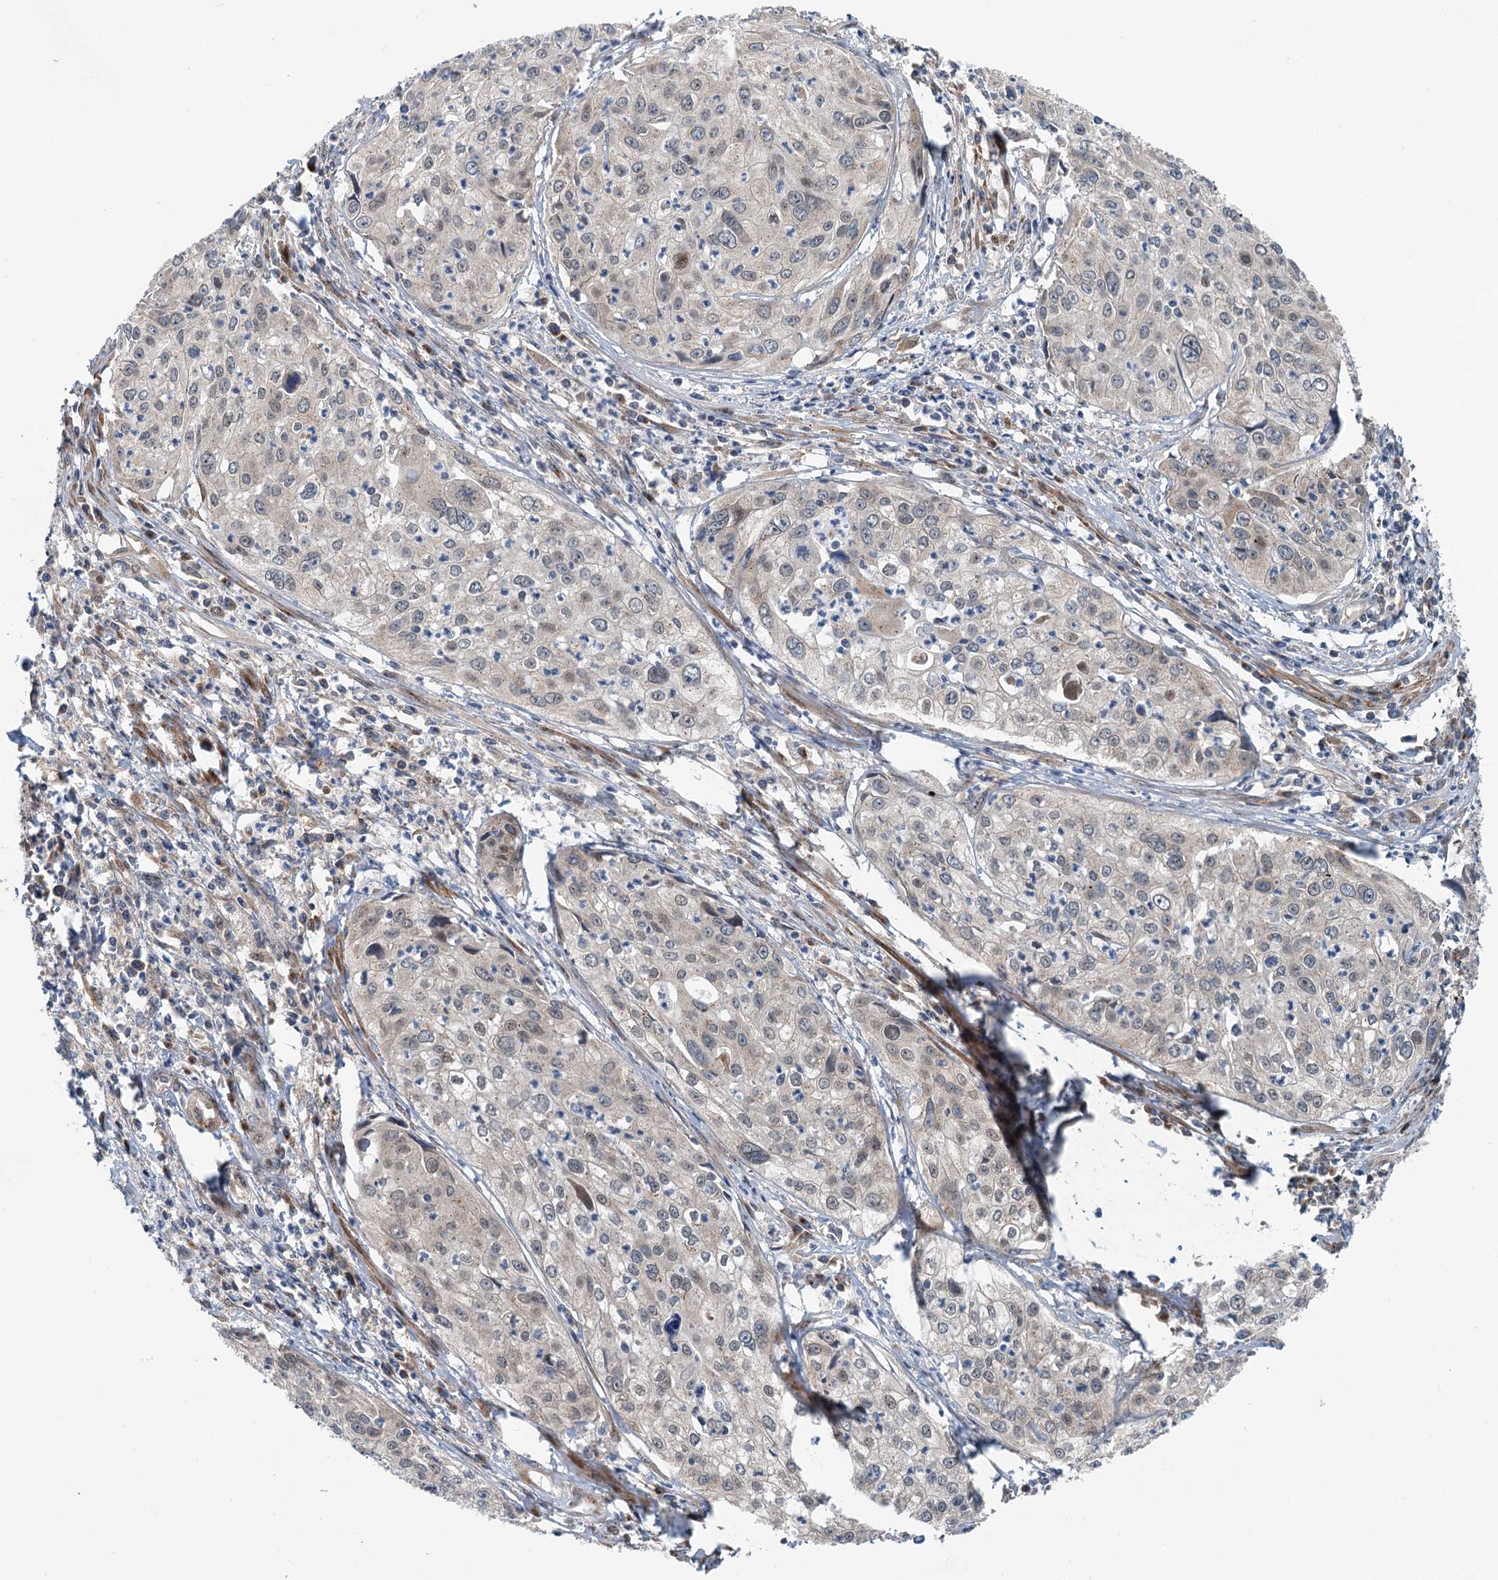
{"staining": {"intensity": "weak", "quantity": "25%-75%", "location": "nuclear"}, "tissue": "cervical cancer", "cell_type": "Tumor cells", "image_type": "cancer", "snomed": [{"axis": "morphology", "description": "Squamous cell carcinoma, NOS"}, {"axis": "topography", "description": "Cervix"}], "caption": "This micrograph shows immunohistochemistry staining of human squamous cell carcinoma (cervical), with low weak nuclear expression in approximately 25%-75% of tumor cells.", "gene": "DYNC2I2", "patient": {"sex": "female", "age": 31}}